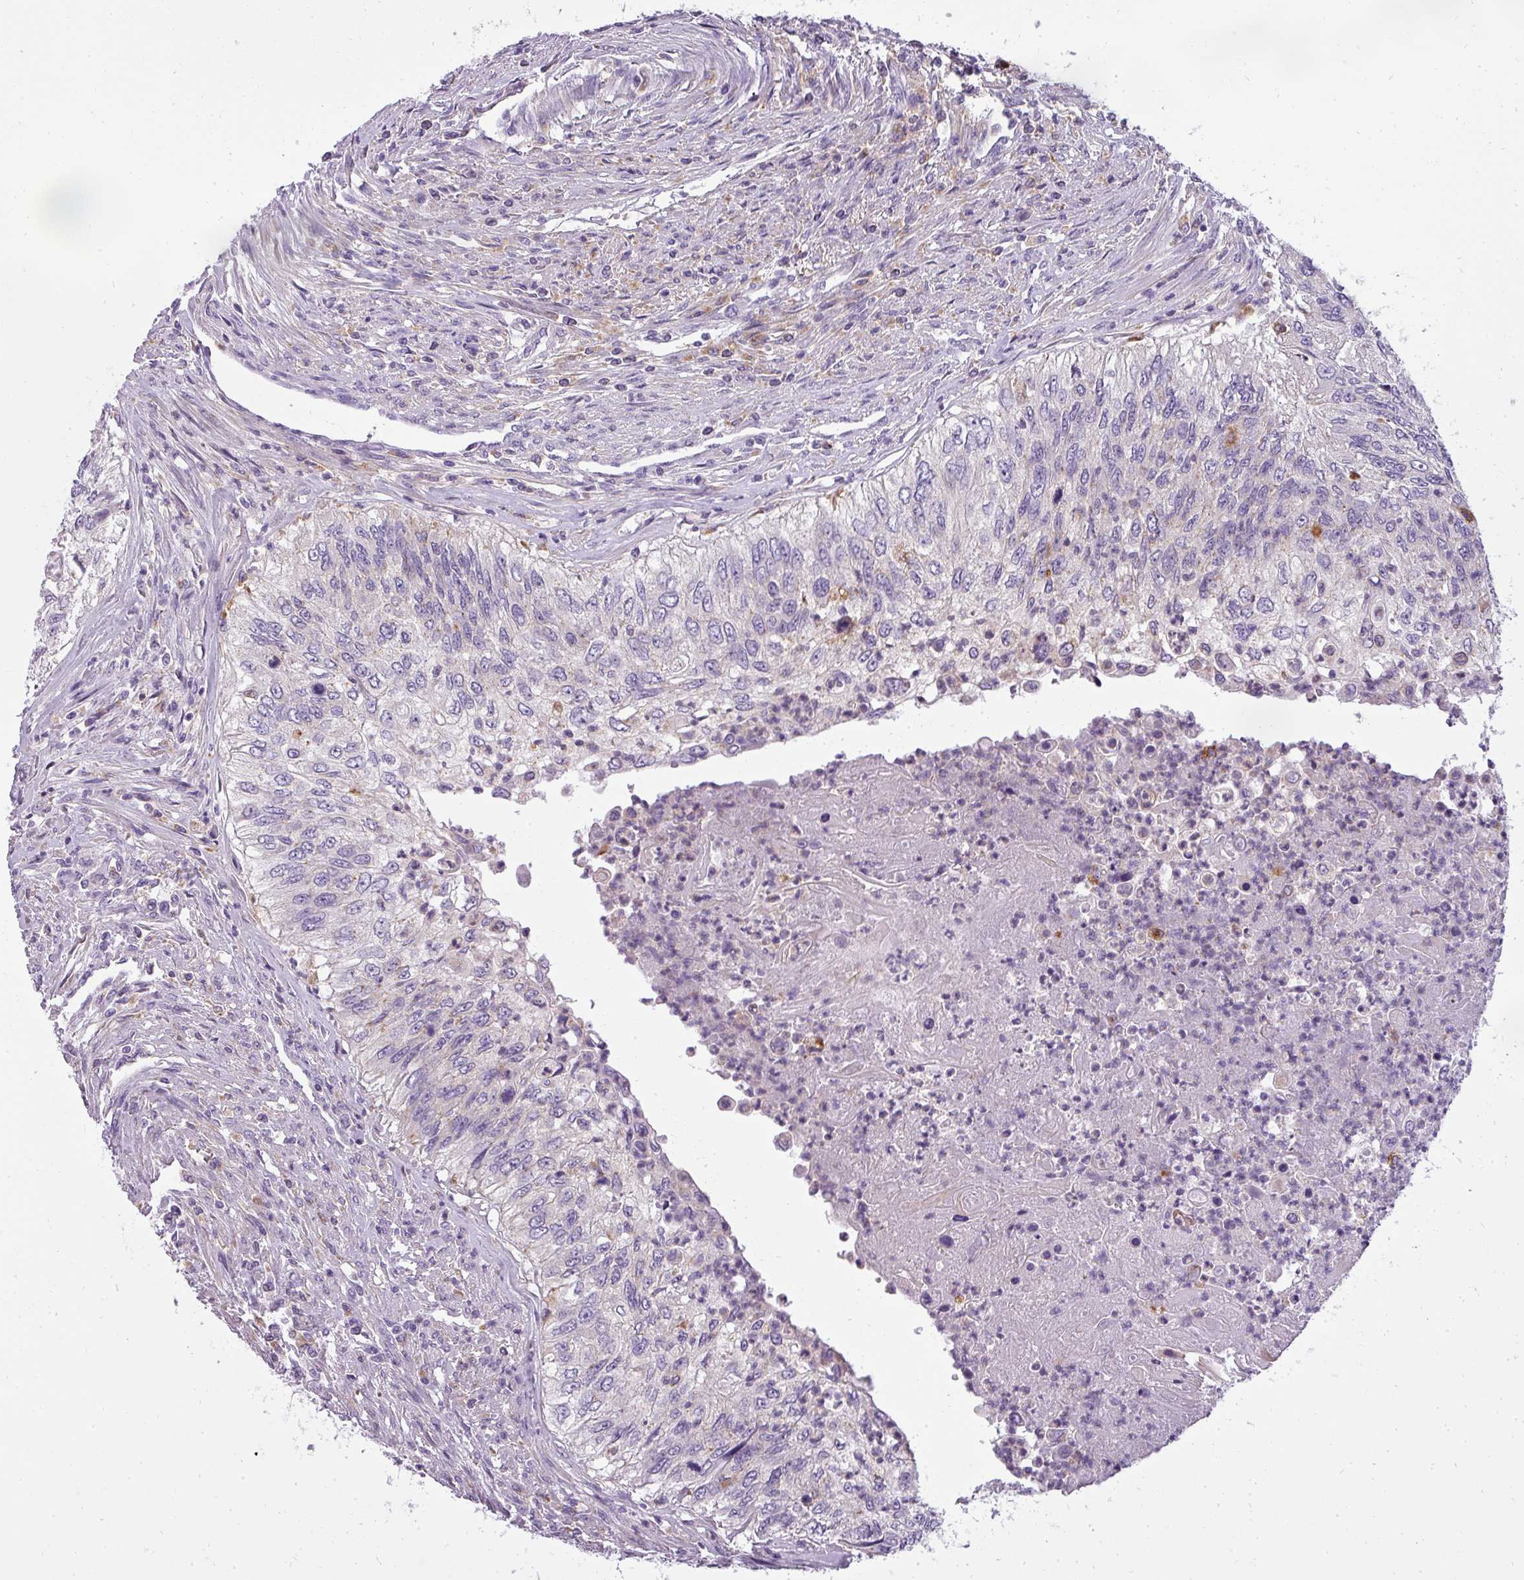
{"staining": {"intensity": "negative", "quantity": "none", "location": "none"}, "tissue": "urothelial cancer", "cell_type": "Tumor cells", "image_type": "cancer", "snomed": [{"axis": "morphology", "description": "Urothelial carcinoma, High grade"}, {"axis": "topography", "description": "Urinary bladder"}], "caption": "IHC photomicrograph of neoplastic tissue: urothelial carcinoma (high-grade) stained with DAB (3,3'-diaminobenzidine) shows no significant protein expression in tumor cells.", "gene": "ATP6V1D", "patient": {"sex": "female", "age": 60}}